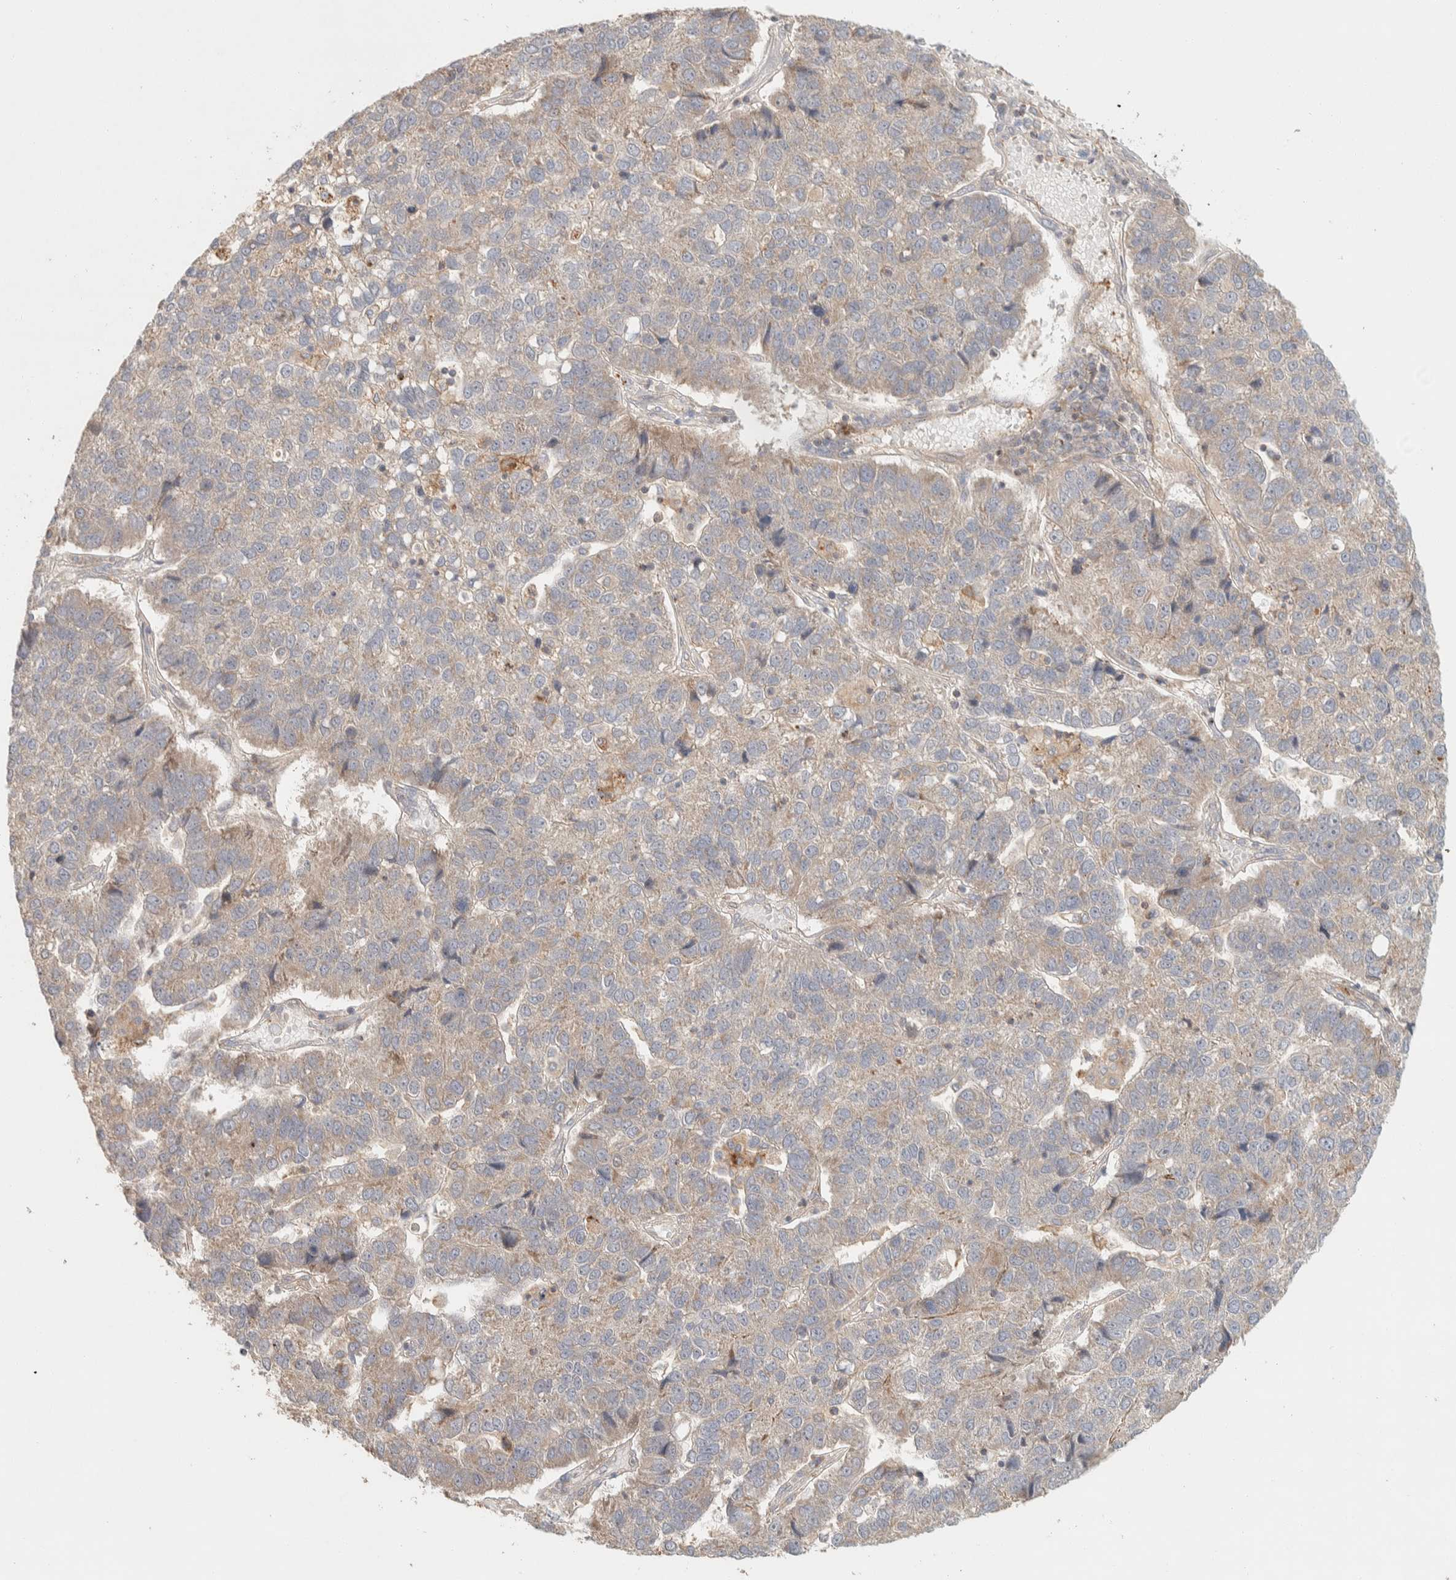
{"staining": {"intensity": "weak", "quantity": "<25%", "location": "cytoplasmic/membranous"}, "tissue": "pancreatic cancer", "cell_type": "Tumor cells", "image_type": "cancer", "snomed": [{"axis": "morphology", "description": "Adenocarcinoma, NOS"}, {"axis": "topography", "description": "Pancreas"}], "caption": "An IHC micrograph of pancreatic cancer (adenocarcinoma) is shown. There is no staining in tumor cells of pancreatic cancer (adenocarcinoma). (DAB (3,3'-diaminobenzidine) immunohistochemistry visualized using brightfield microscopy, high magnification).", "gene": "KIF9", "patient": {"sex": "female", "age": 61}}